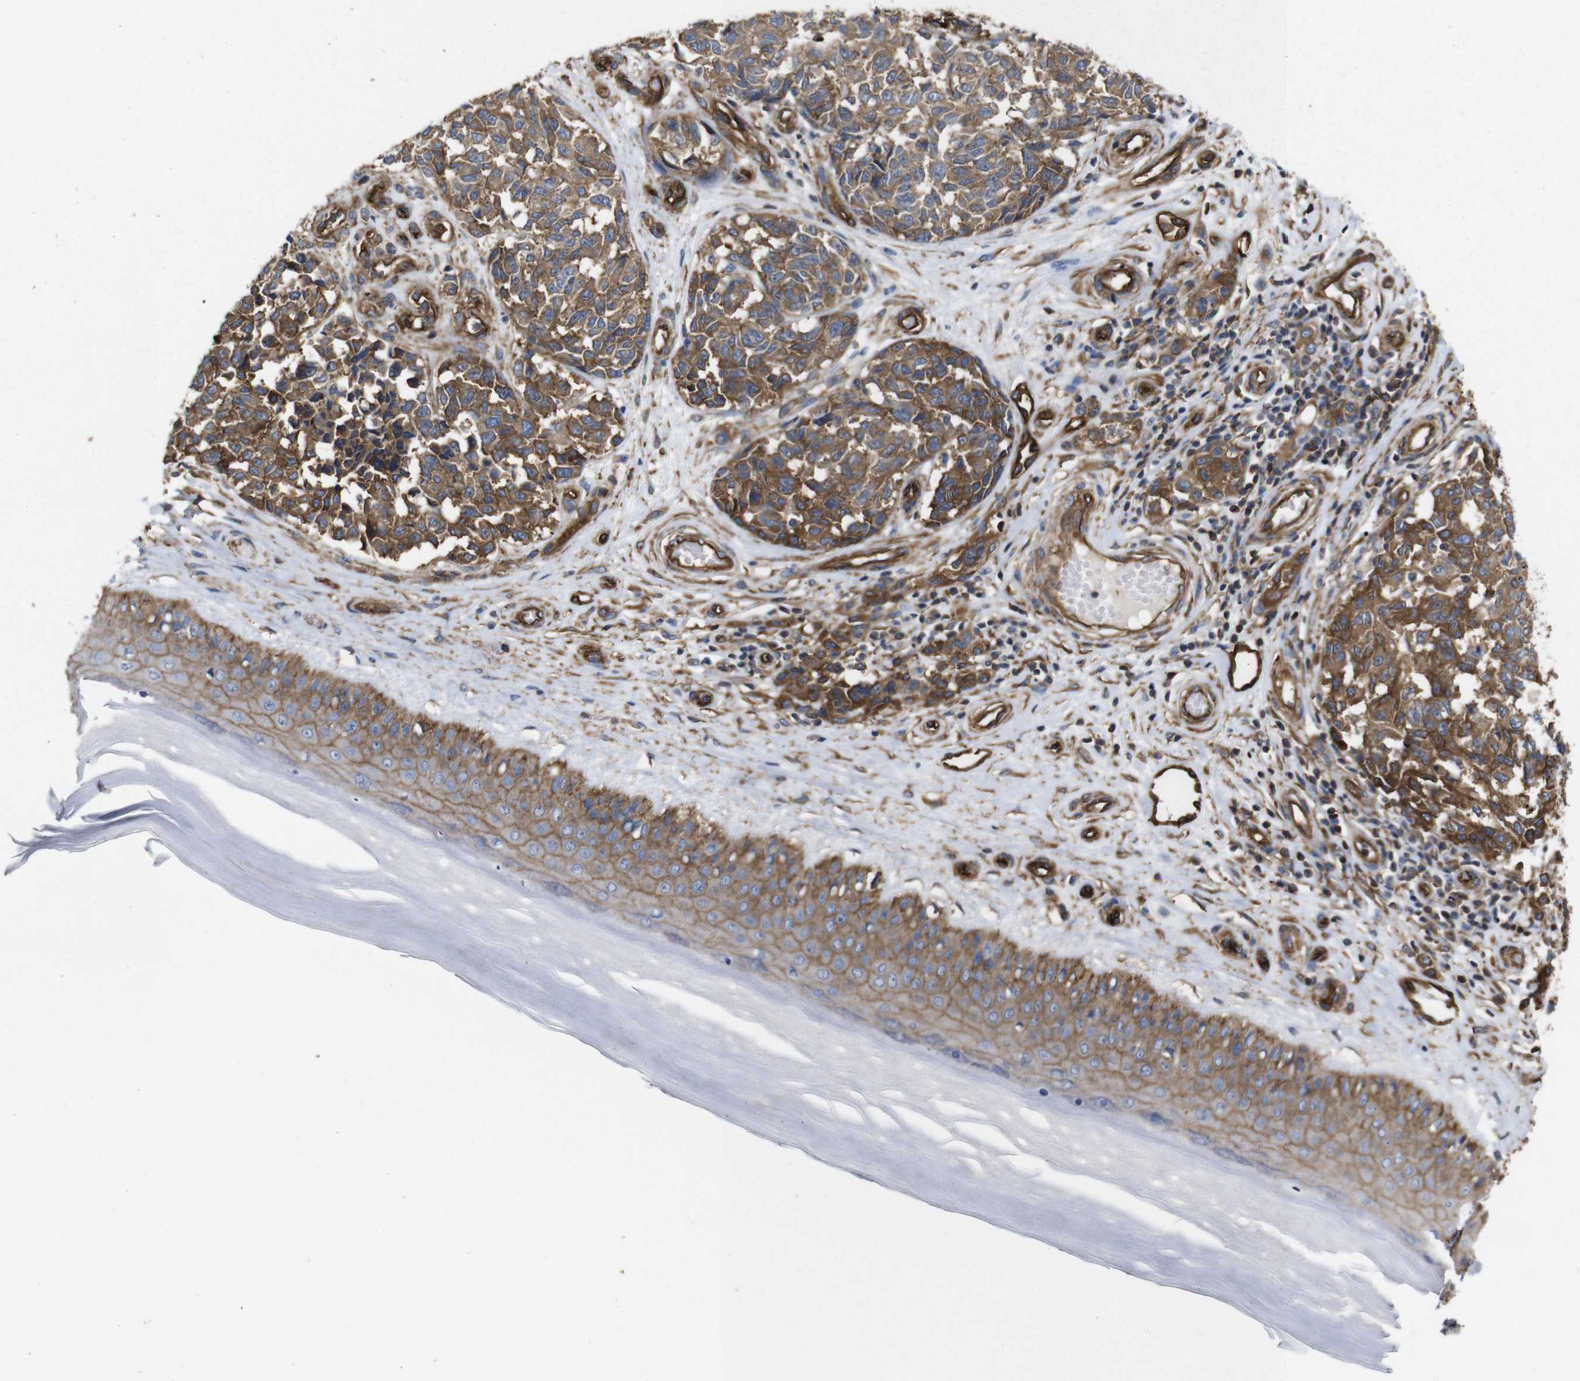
{"staining": {"intensity": "moderate", "quantity": ">75%", "location": "cytoplasmic/membranous"}, "tissue": "melanoma", "cell_type": "Tumor cells", "image_type": "cancer", "snomed": [{"axis": "morphology", "description": "Malignant melanoma, NOS"}, {"axis": "topography", "description": "Skin"}], "caption": "IHC staining of melanoma, which displays medium levels of moderate cytoplasmic/membranous staining in about >75% of tumor cells indicating moderate cytoplasmic/membranous protein positivity. The staining was performed using DAB (brown) for protein detection and nuclei were counterstained in hematoxylin (blue).", "gene": "SPTBN1", "patient": {"sex": "female", "age": 64}}